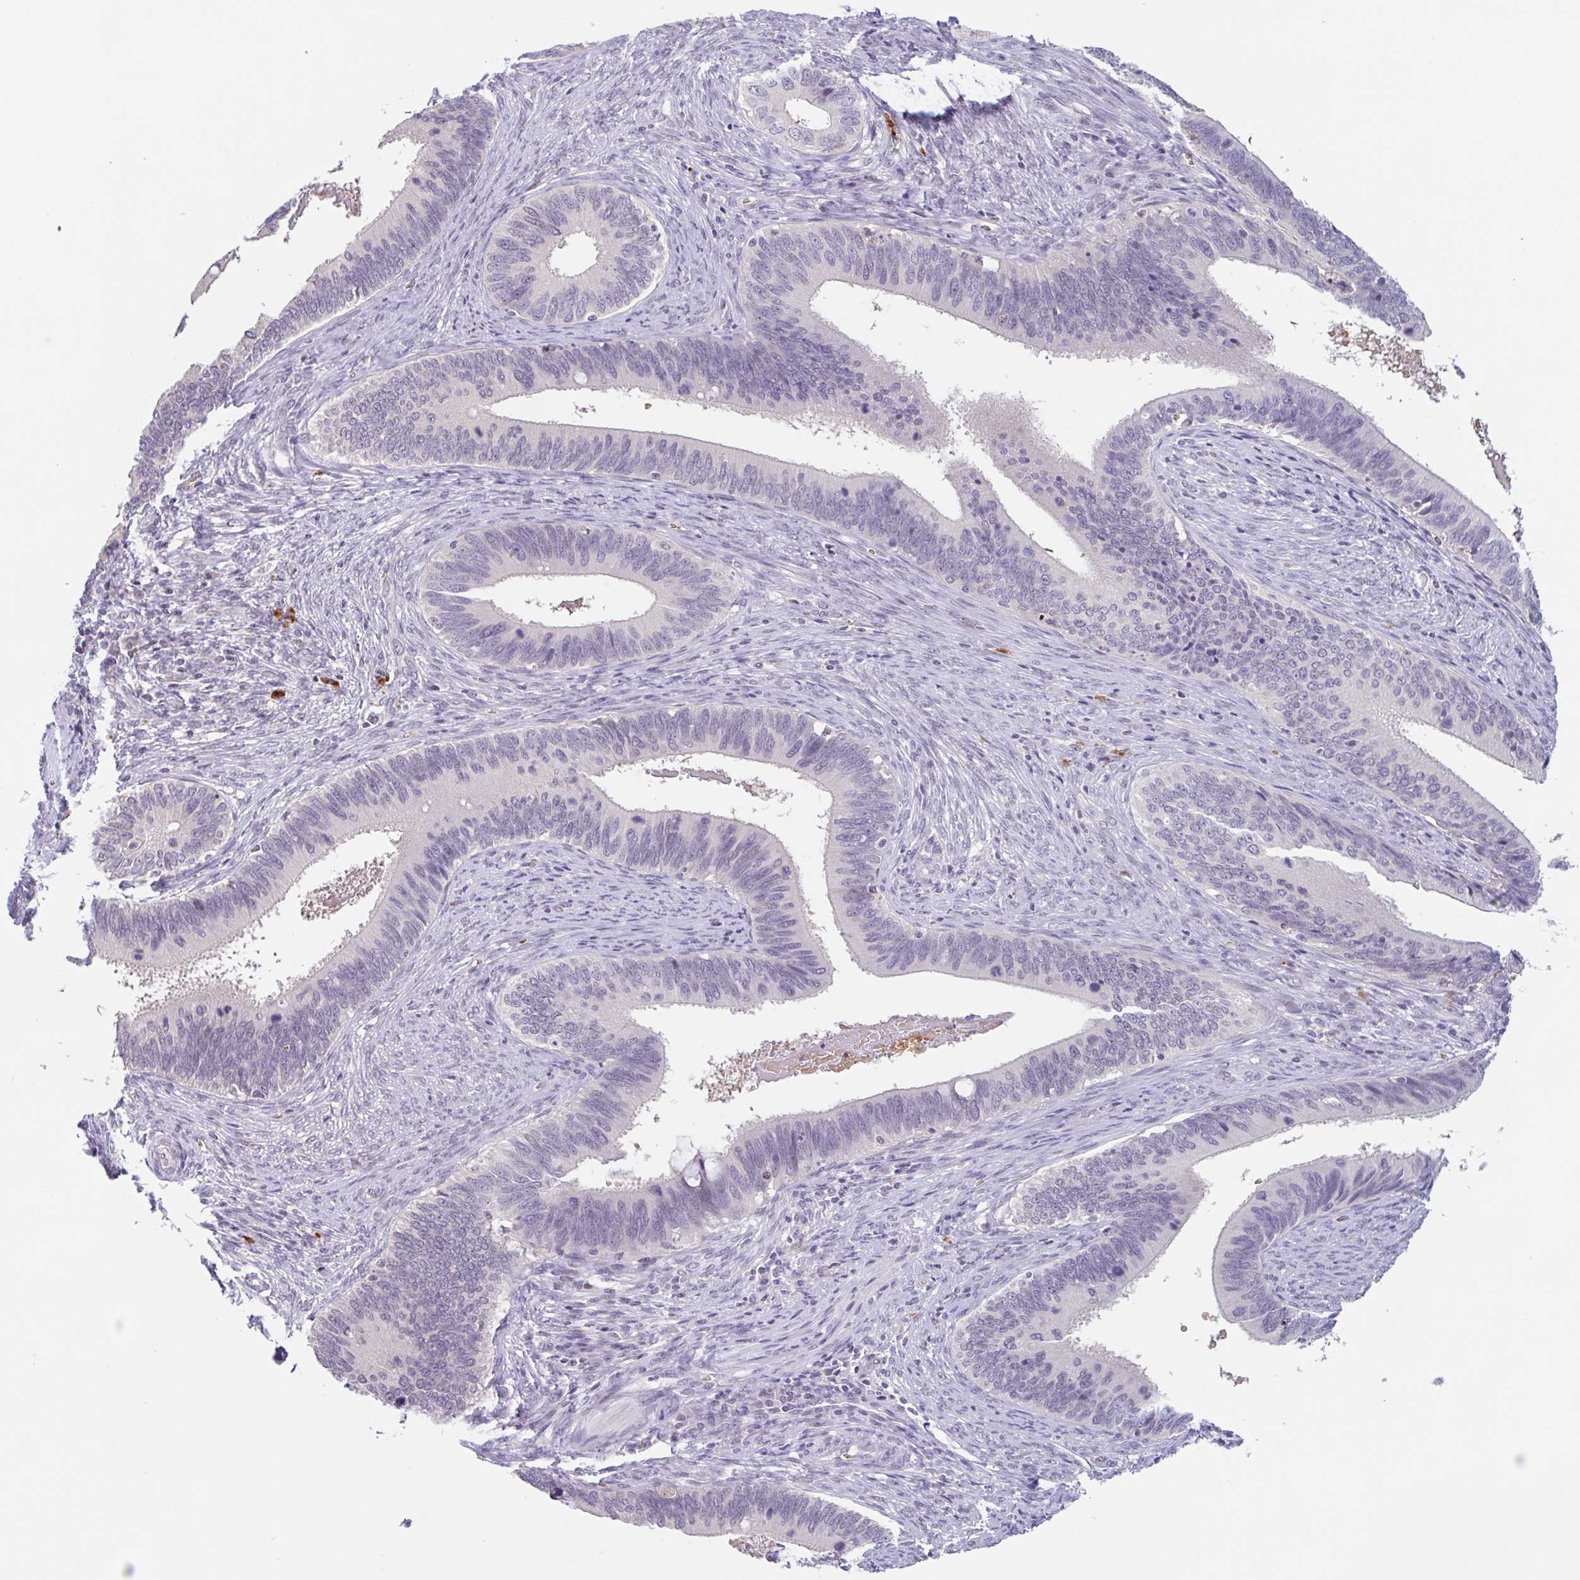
{"staining": {"intensity": "negative", "quantity": "none", "location": "none"}, "tissue": "cervical cancer", "cell_type": "Tumor cells", "image_type": "cancer", "snomed": [{"axis": "morphology", "description": "Adenocarcinoma, NOS"}, {"axis": "topography", "description": "Cervix"}], "caption": "IHC of cervical cancer (adenocarcinoma) displays no staining in tumor cells.", "gene": "RHAG", "patient": {"sex": "female", "age": 42}}